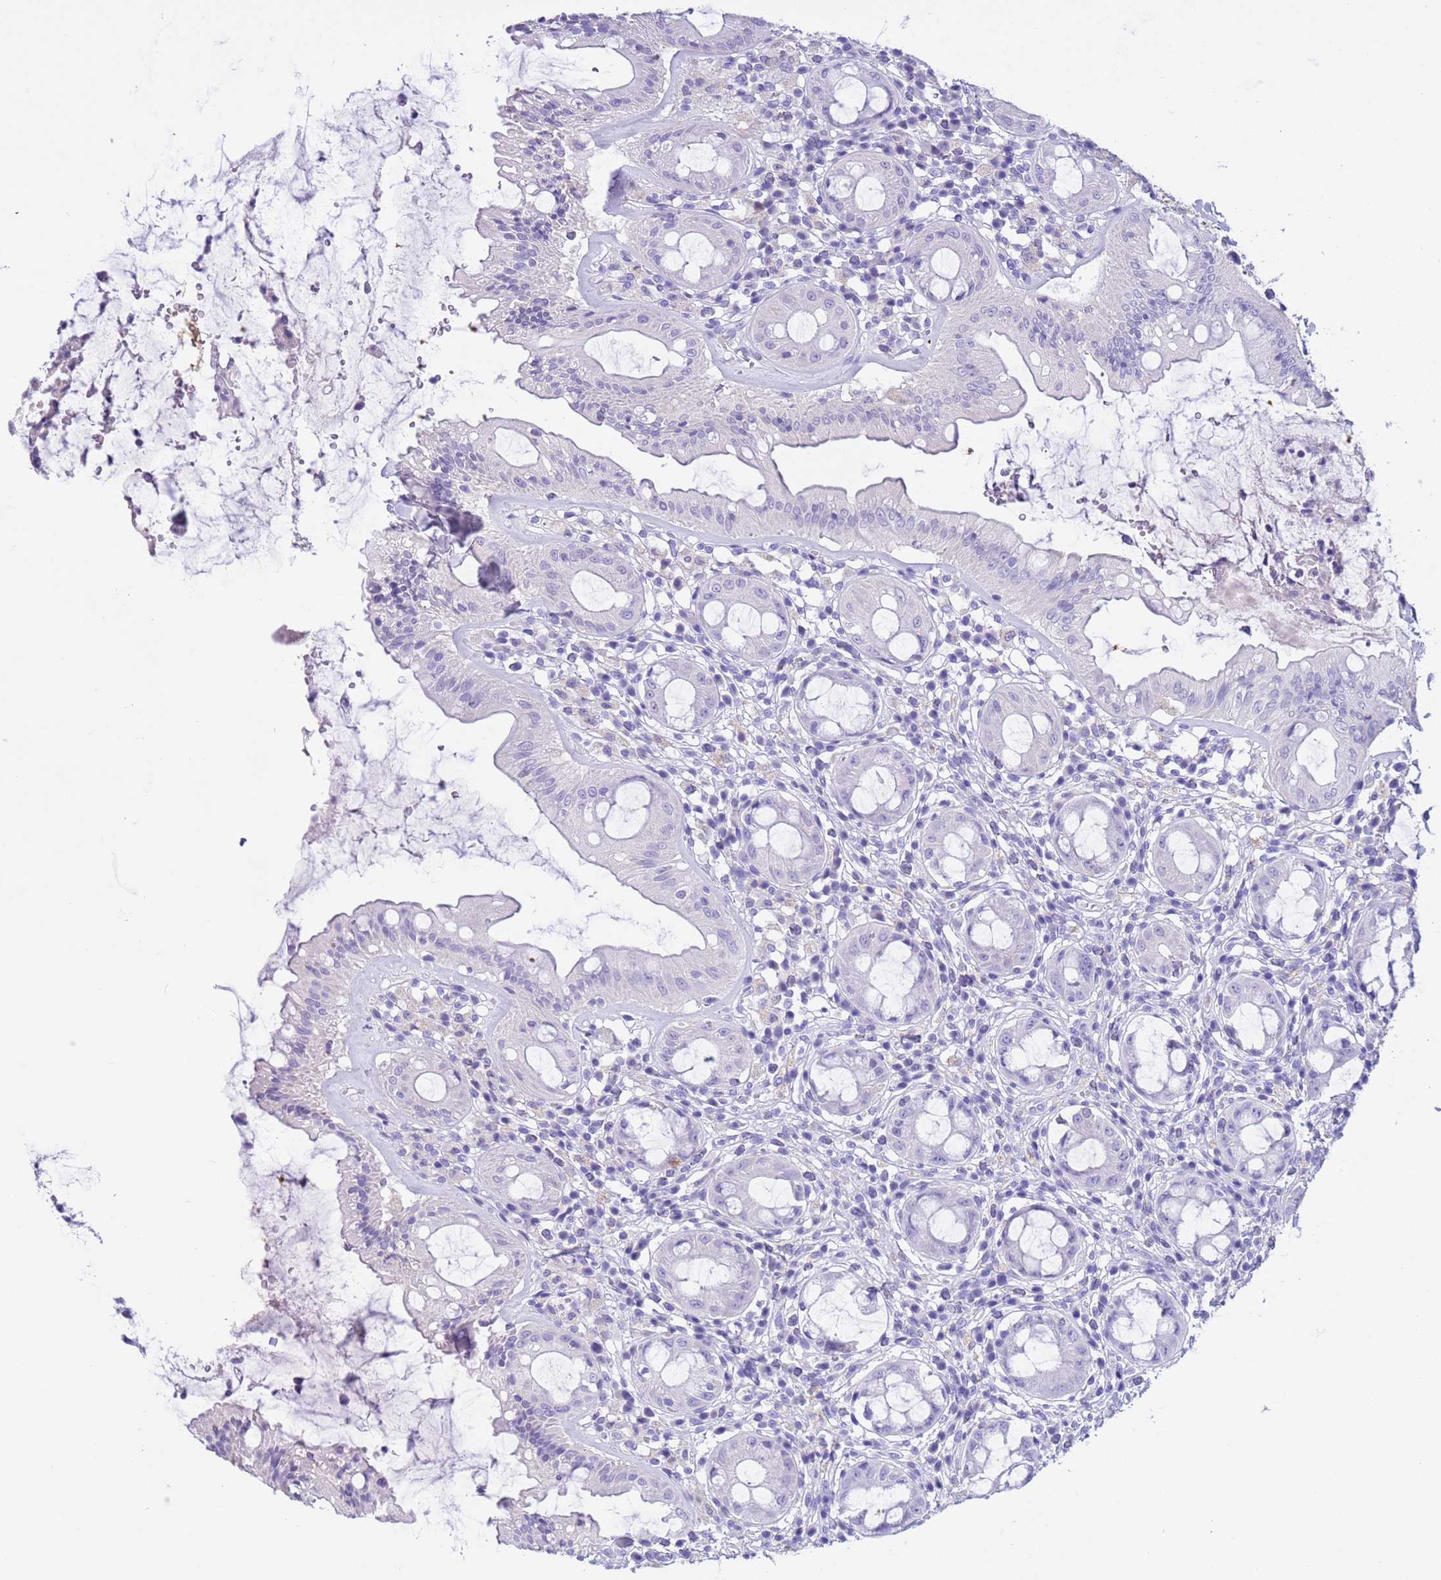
{"staining": {"intensity": "negative", "quantity": "none", "location": "none"}, "tissue": "rectum", "cell_type": "Glandular cells", "image_type": "normal", "snomed": [{"axis": "morphology", "description": "Normal tissue, NOS"}, {"axis": "topography", "description": "Rectum"}], "caption": "This micrograph is of benign rectum stained with immunohistochemistry to label a protein in brown with the nuclei are counter-stained blue. There is no staining in glandular cells.", "gene": "CPB1", "patient": {"sex": "female", "age": 57}}